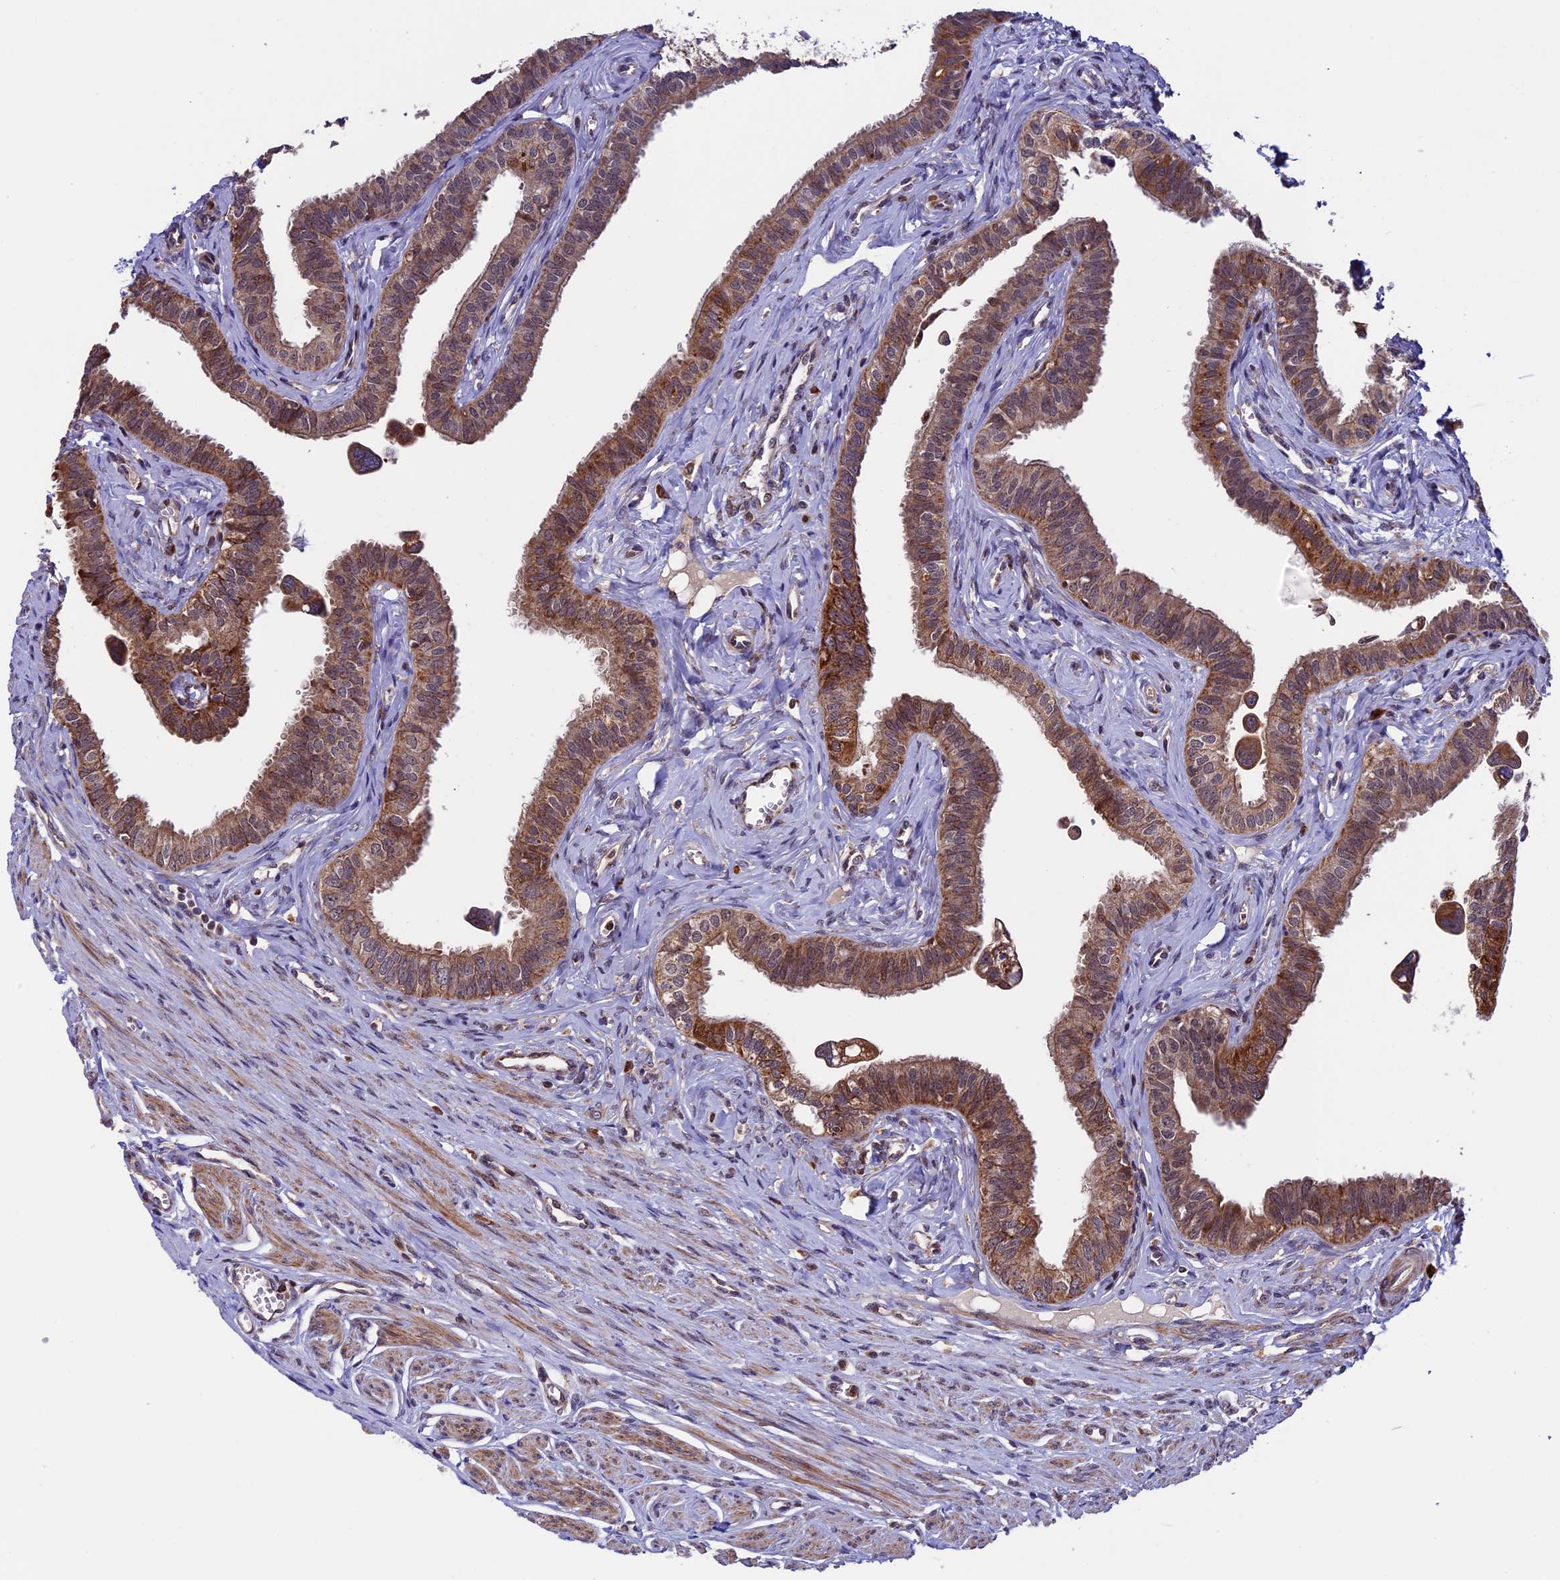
{"staining": {"intensity": "moderate", "quantity": ">75%", "location": "cytoplasmic/membranous"}, "tissue": "fallopian tube", "cell_type": "Glandular cells", "image_type": "normal", "snomed": [{"axis": "morphology", "description": "Normal tissue, NOS"}, {"axis": "morphology", "description": "Carcinoma, NOS"}, {"axis": "topography", "description": "Fallopian tube"}, {"axis": "topography", "description": "Ovary"}], "caption": "Fallopian tube stained for a protein reveals moderate cytoplasmic/membranous positivity in glandular cells. The staining was performed using DAB to visualize the protein expression in brown, while the nuclei were stained in blue with hematoxylin (Magnification: 20x).", "gene": "RNF17", "patient": {"sex": "female", "age": 59}}